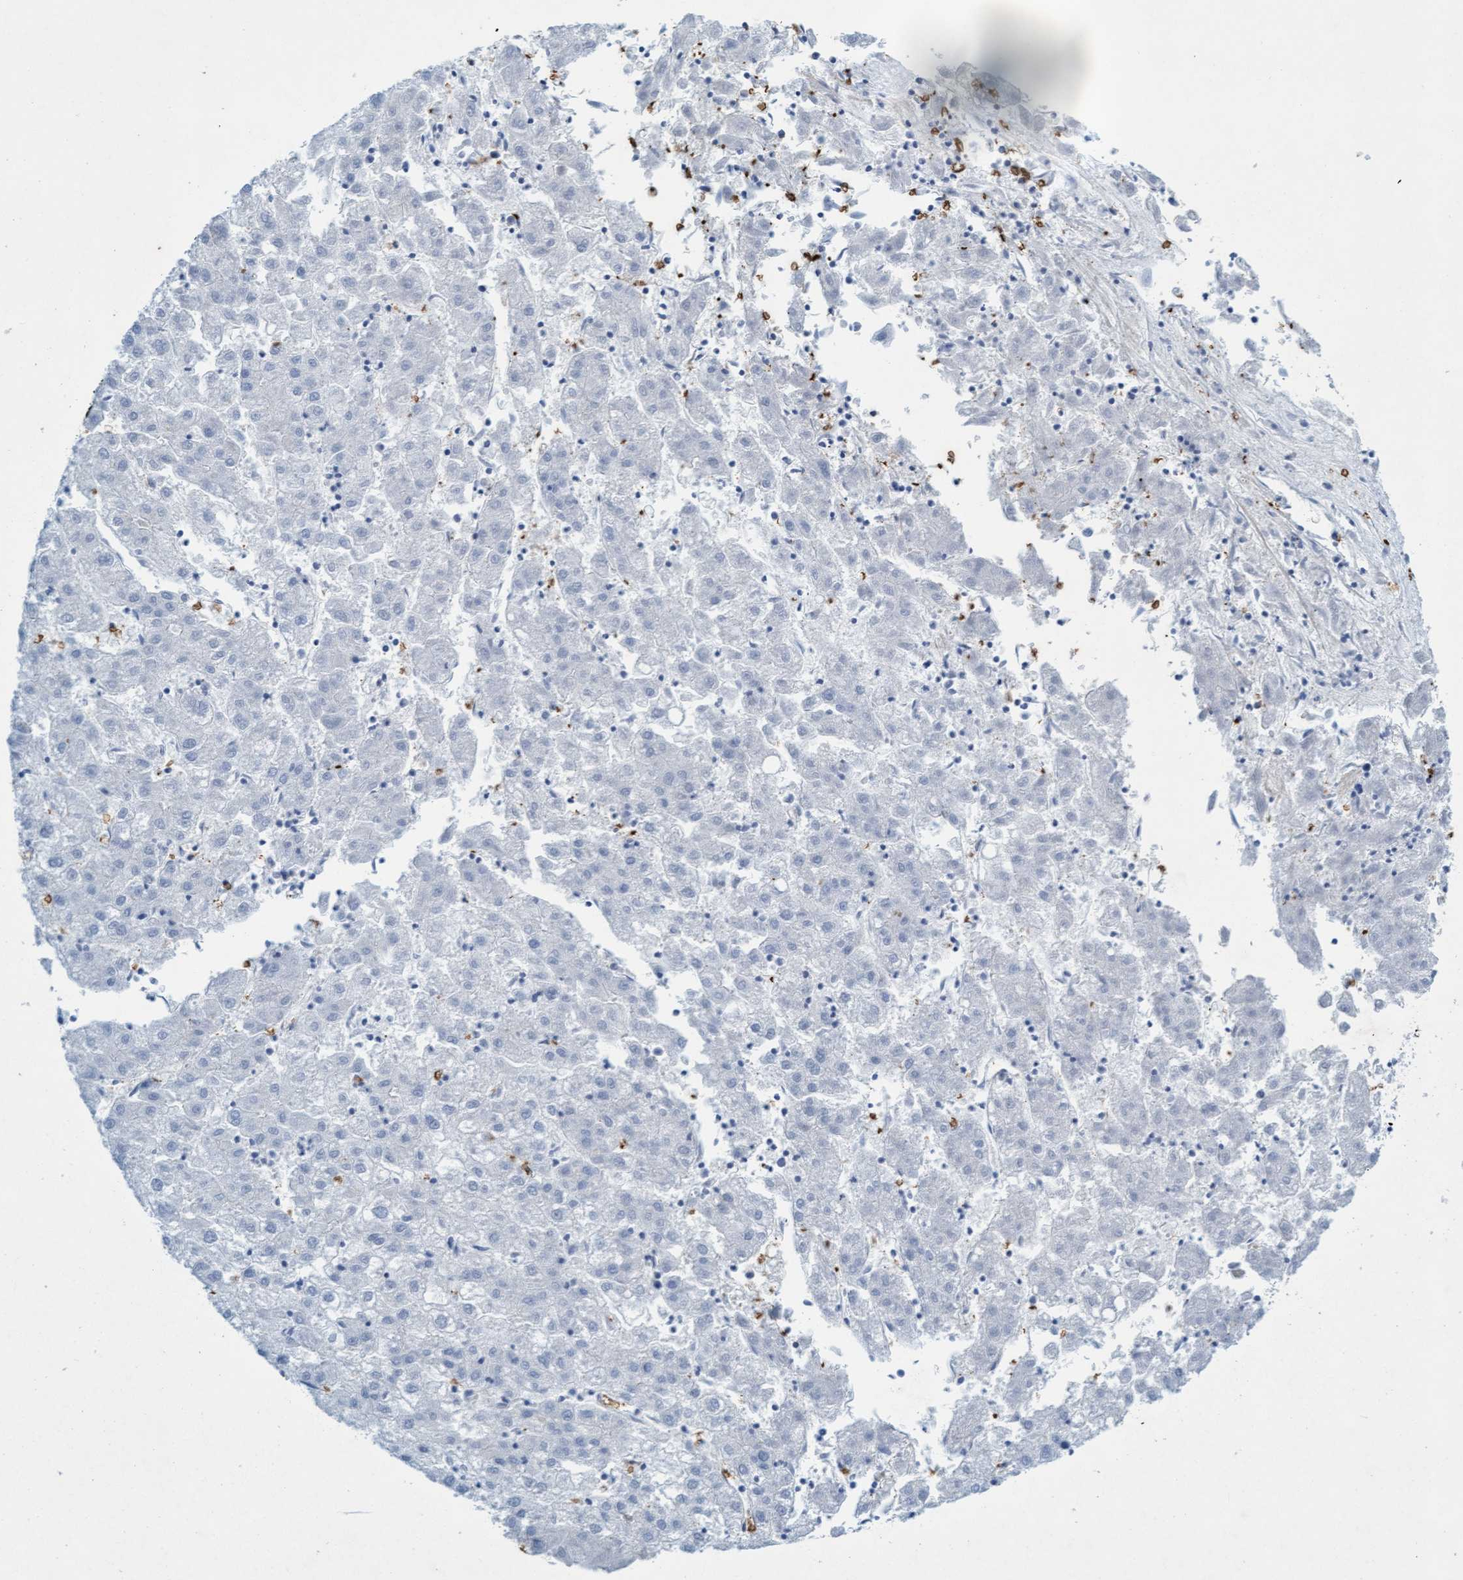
{"staining": {"intensity": "negative", "quantity": "none", "location": "none"}, "tissue": "liver cancer", "cell_type": "Tumor cells", "image_type": "cancer", "snomed": [{"axis": "morphology", "description": "Carcinoma, Hepatocellular, NOS"}, {"axis": "topography", "description": "Liver"}], "caption": "Immunohistochemistry (IHC) of liver cancer (hepatocellular carcinoma) displays no positivity in tumor cells. Brightfield microscopy of IHC stained with DAB (3,3'-diaminobenzidine) (brown) and hematoxylin (blue), captured at high magnification.", "gene": "SPEM2", "patient": {"sex": "male", "age": 72}}